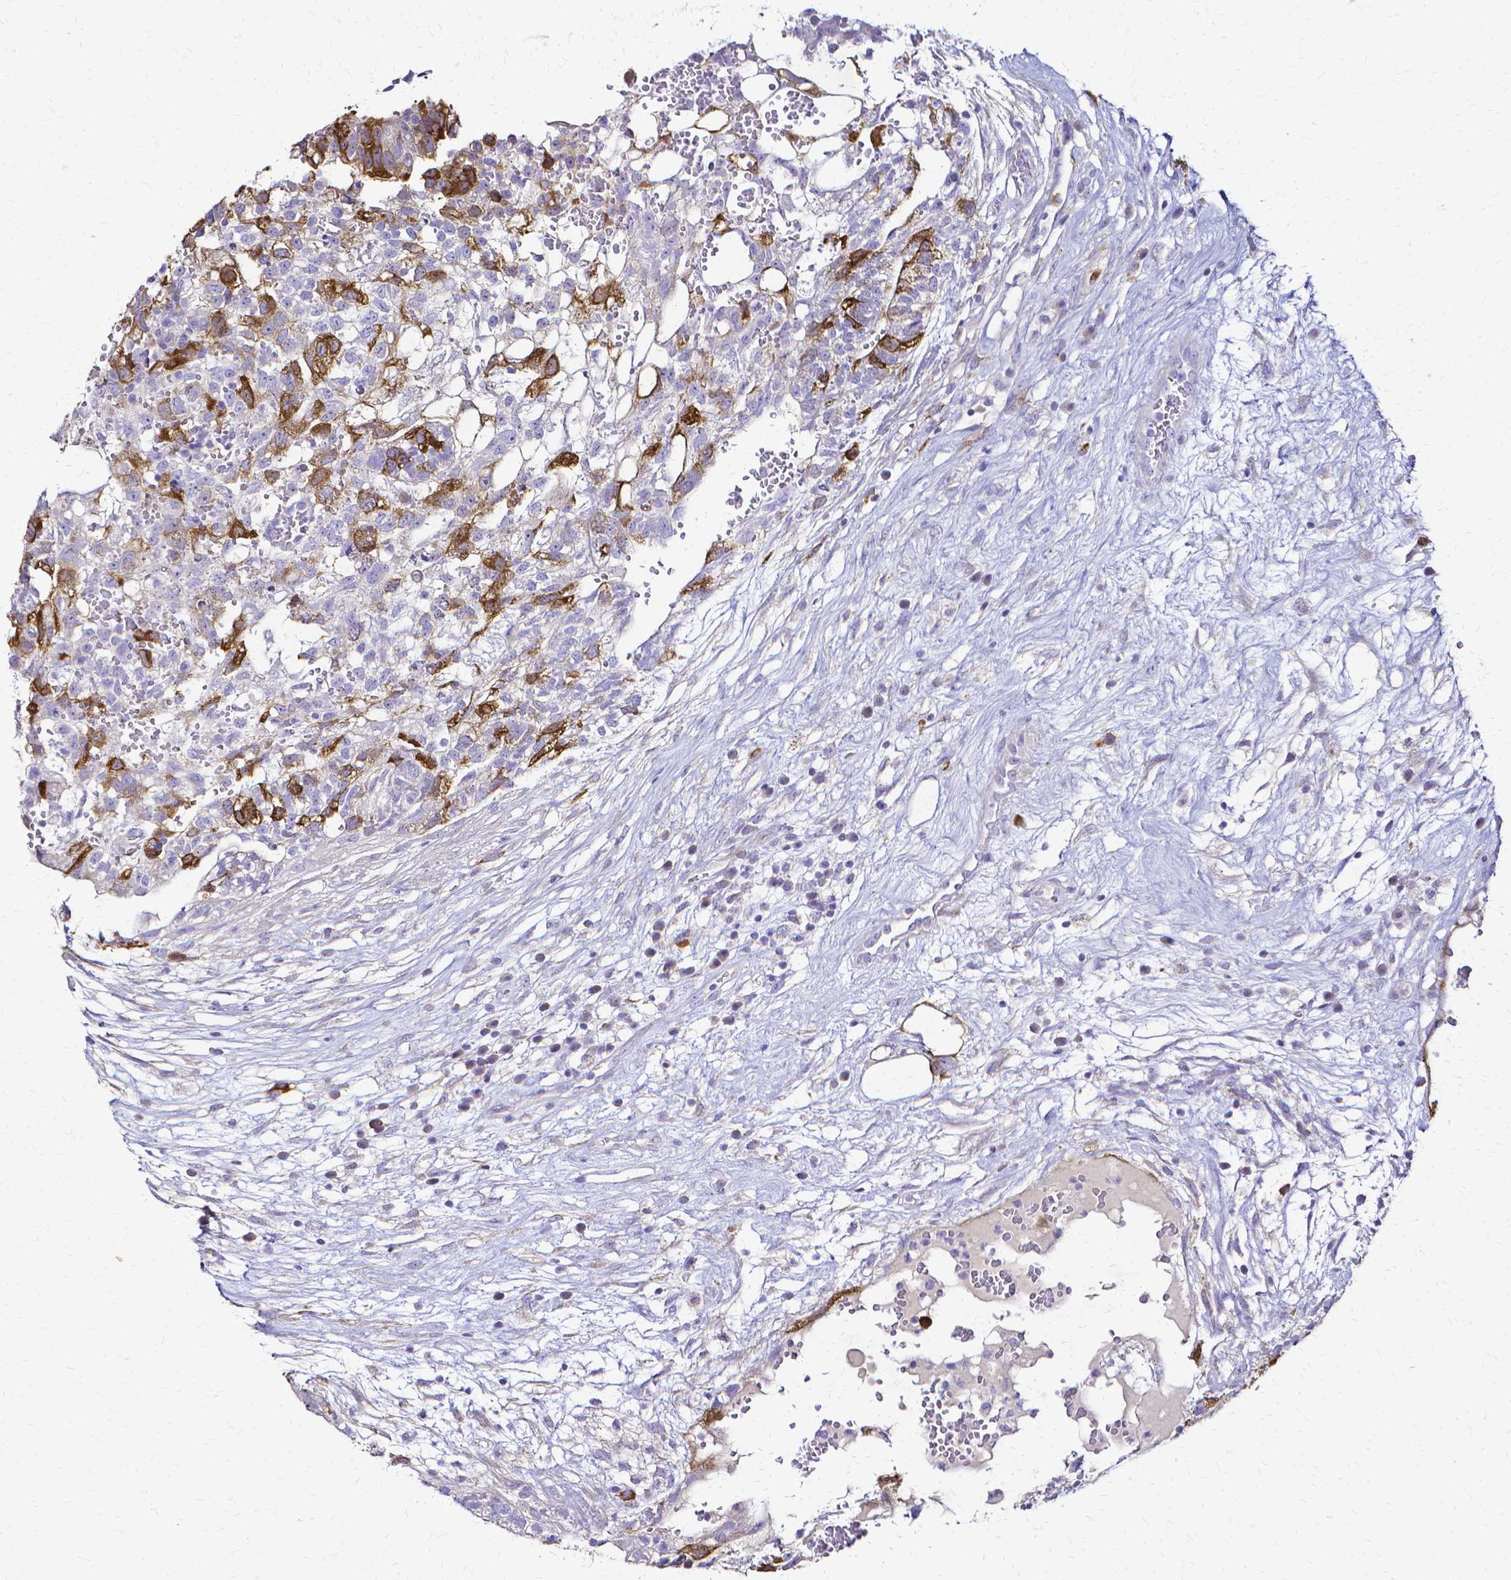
{"staining": {"intensity": "strong", "quantity": "<25%", "location": "cytoplasmic/membranous"}, "tissue": "testis cancer", "cell_type": "Tumor cells", "image_type": "cancer", "snomed": [{"axis": "morphology", "description": "Normal tissue, NOS"}, {"axis": "morphology", "description": "Carcinoma, Embryonal, NOS"}, {"axis": "topography", "description": "Testis"}], "caption": "Testis cancer stained with DAB immunohistochemistry (IHC) demonstrates medium levels of strong cytoplasmic/membranous expression in about <25% of tumor cells.", "gene": "CCNB1", "patient": {"sex": "male", "age": 32}}